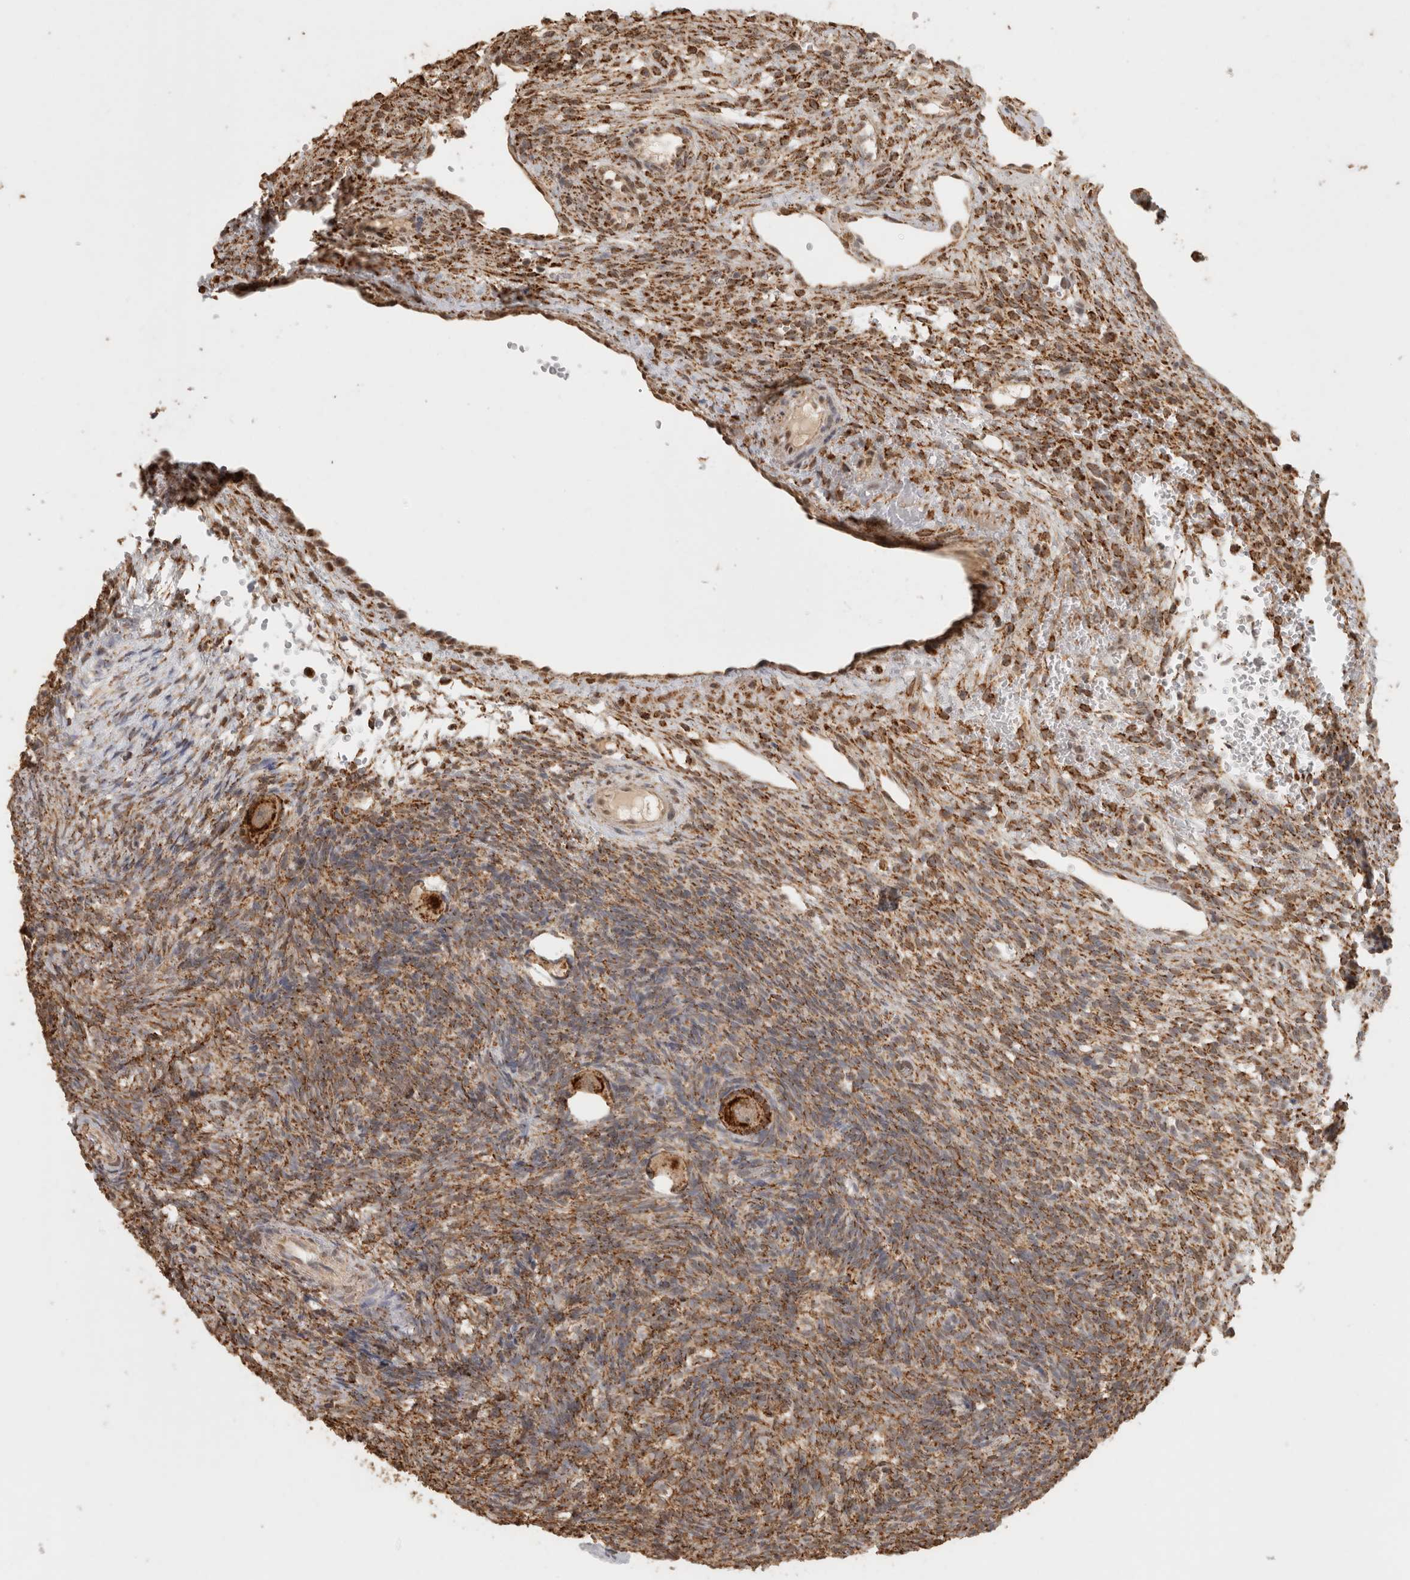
{"staining": {"intensity": "strong", "quantity": ">75%", "location": "cytoplasmic/membranous"}, "tissue": "ovary", "cell_type": "Follicle cells", "image_type": "normal", "snomed": [{"axis": "morphology", "description": "Normal tissue, NOS"}, {"axis": "topography", "description": "Ovary"}], "caption": "A micrograph showing strong cytoplasmic/membranous positivity in approximately >75% of follicle cells in unremarkable ovary, as visualized by brown immunohistochemical staining.", "gene": "BNIP3L", "patient": {"sex": "female", "age": 34}}